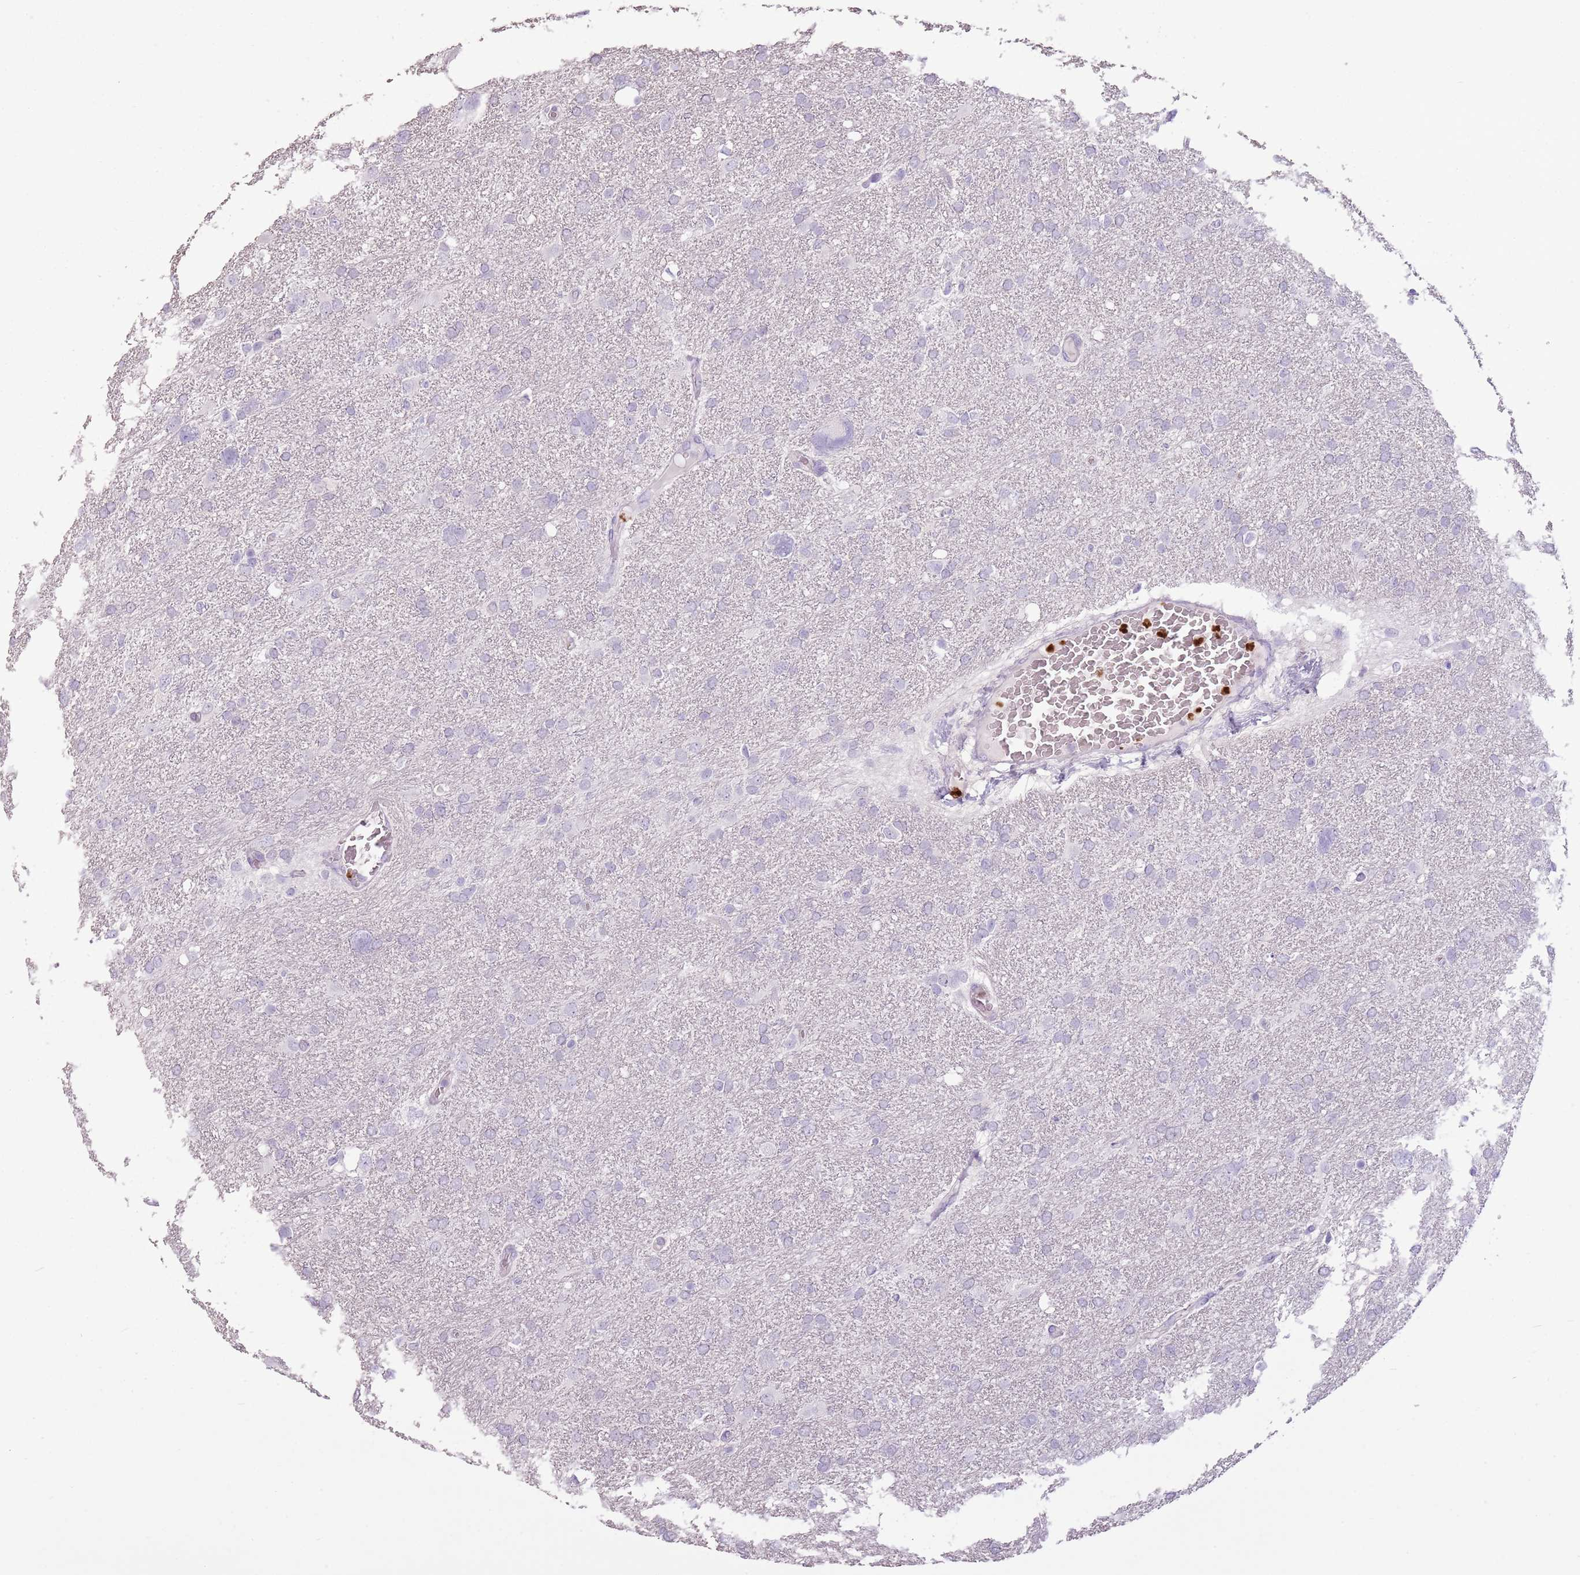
{"staining": {"intensity": "negative", "quantity": "none", "location": "none"}, "tissue": "glioma", "cell_type": "Tumor cells", "image_type": "cancer", "snomed": [{"axis": "morphology", "description": "Glioma, malignant, High grade"}, {"axis": "topography", "description": "Brain"}], "caption": "Glioma stained for a protein using immunohistochemistry exhibits no positivity tumor cells.", "gene": "CELF6", "patient": {"sex": "male", "age": 61}}